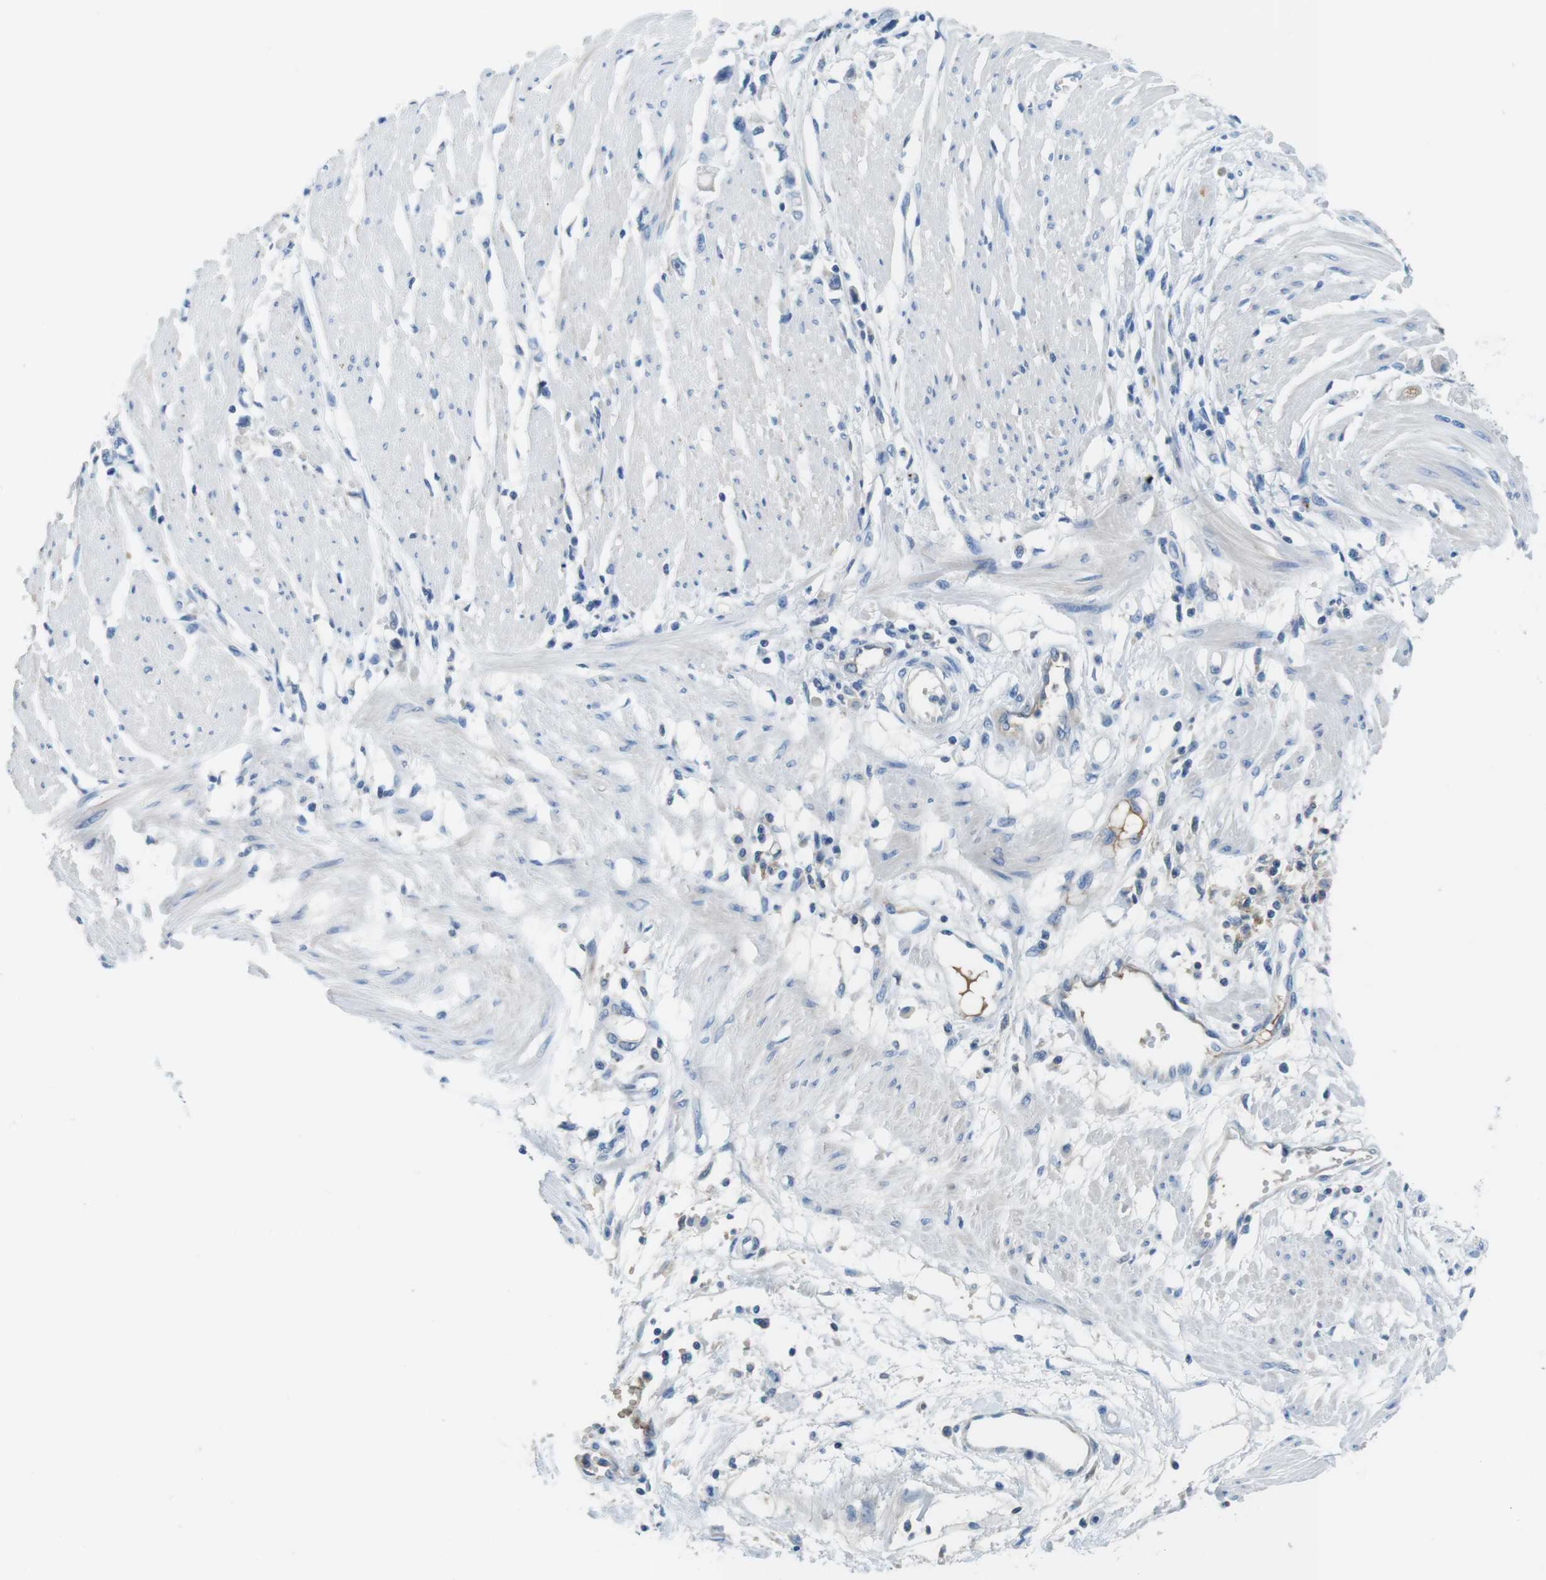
{"staining": {"intensity": "negative", "quantity": "none", "location": "none"}, "tissue": "stomach cancer", "cell_type": "Tumor cells", "image_type": "cancer", "snomed": [{"axis": "morphology", "description": "Adenocarcinoma, NOS"}, {"axis": "topography", "description": "Stomach"}], "caption": "Stomach cancer (adenocarcinoma) stained for a protein using immunohistochemistry (IHC) shows no staining tumor cells.", "gene": "TMPRSS15", "patient": {"sex": "female", "age": 59}}